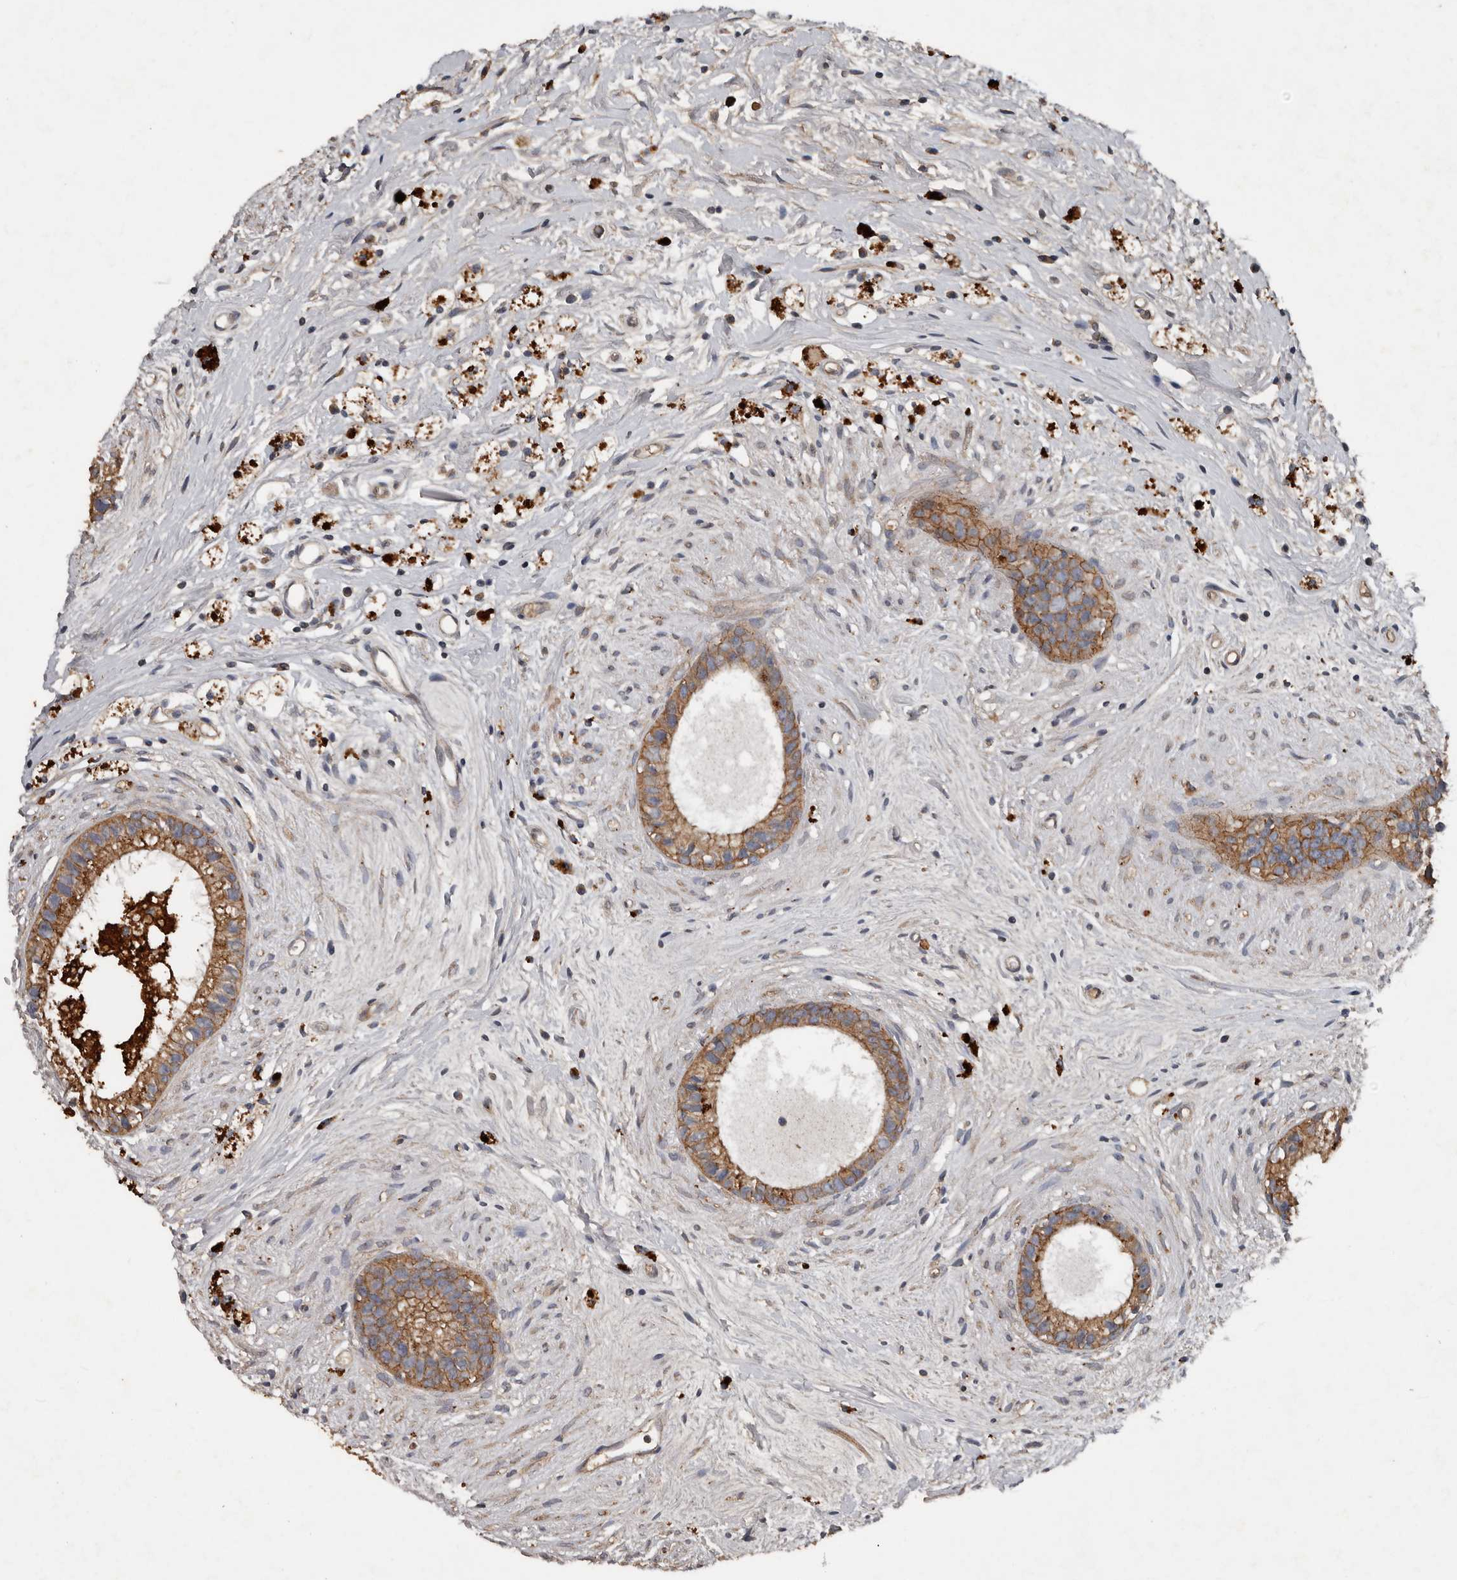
{"staining": {"intensity": "moderate", "quantity": ">75%", "location": "cytoplasmic/membranous"}, "tissue": "epididymis", "cell_type": "Glandular cells", "image_type": "normal", "snomed": [{"axis": "morphology", "description": "Normal tissue, NOS"}, {"axis": "topography", "description": "Epididymis"}], "caption": "A histopathology image of epididymis stained for a protein exhibits moderate cytoplasmic/membranous brown staining in glandular cells. (IHC, brightfield microscopy, high magnification).", "gene": "HYAL4", "patient": {"sex": "male", "age": 80}}